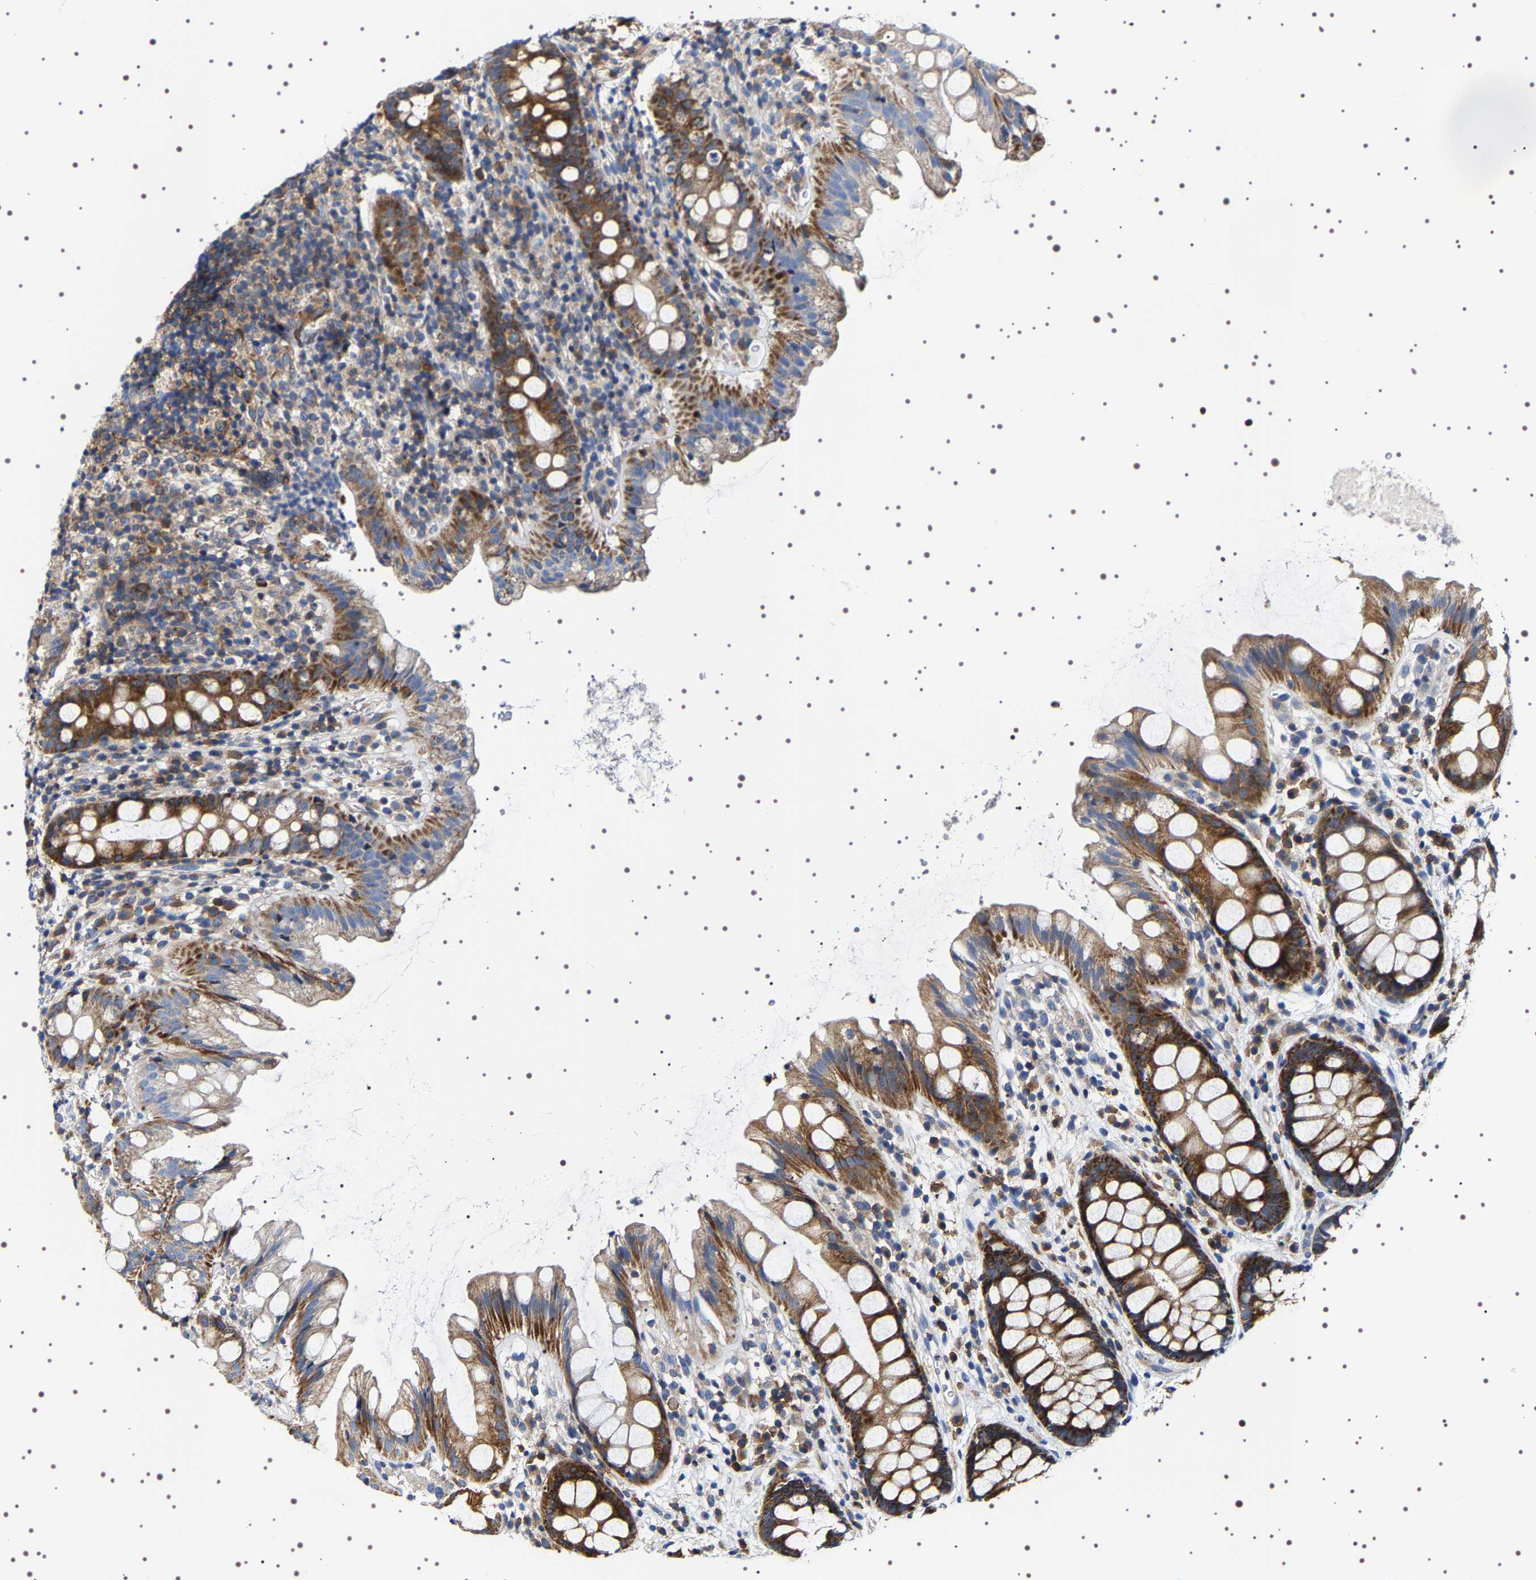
{"staining": {"intensity": "strong", "quantity": ">75%", "location": "cytoplasmic/membranous"}, "tissue": "rectum", "cell_type": "Glandular cells", "image_type": "normal", "snomed": [{"axis": "morphology", "description": "Normal tissue, NOS"}, {"axis": "topography", "description": "Rectum"}], "caption": "The photomicrograph displays staining of unremarkable rectum, revealing strong cytoplasmic/membranous protein positivity (brown color) within glandular cells. The staining is performed using DAB brown chromogen to label protein expression. The nuclei are counter-stained blue using hematoxylin.", "gene": "SQLE", "patient": {"sex": "female", "age": 65}}